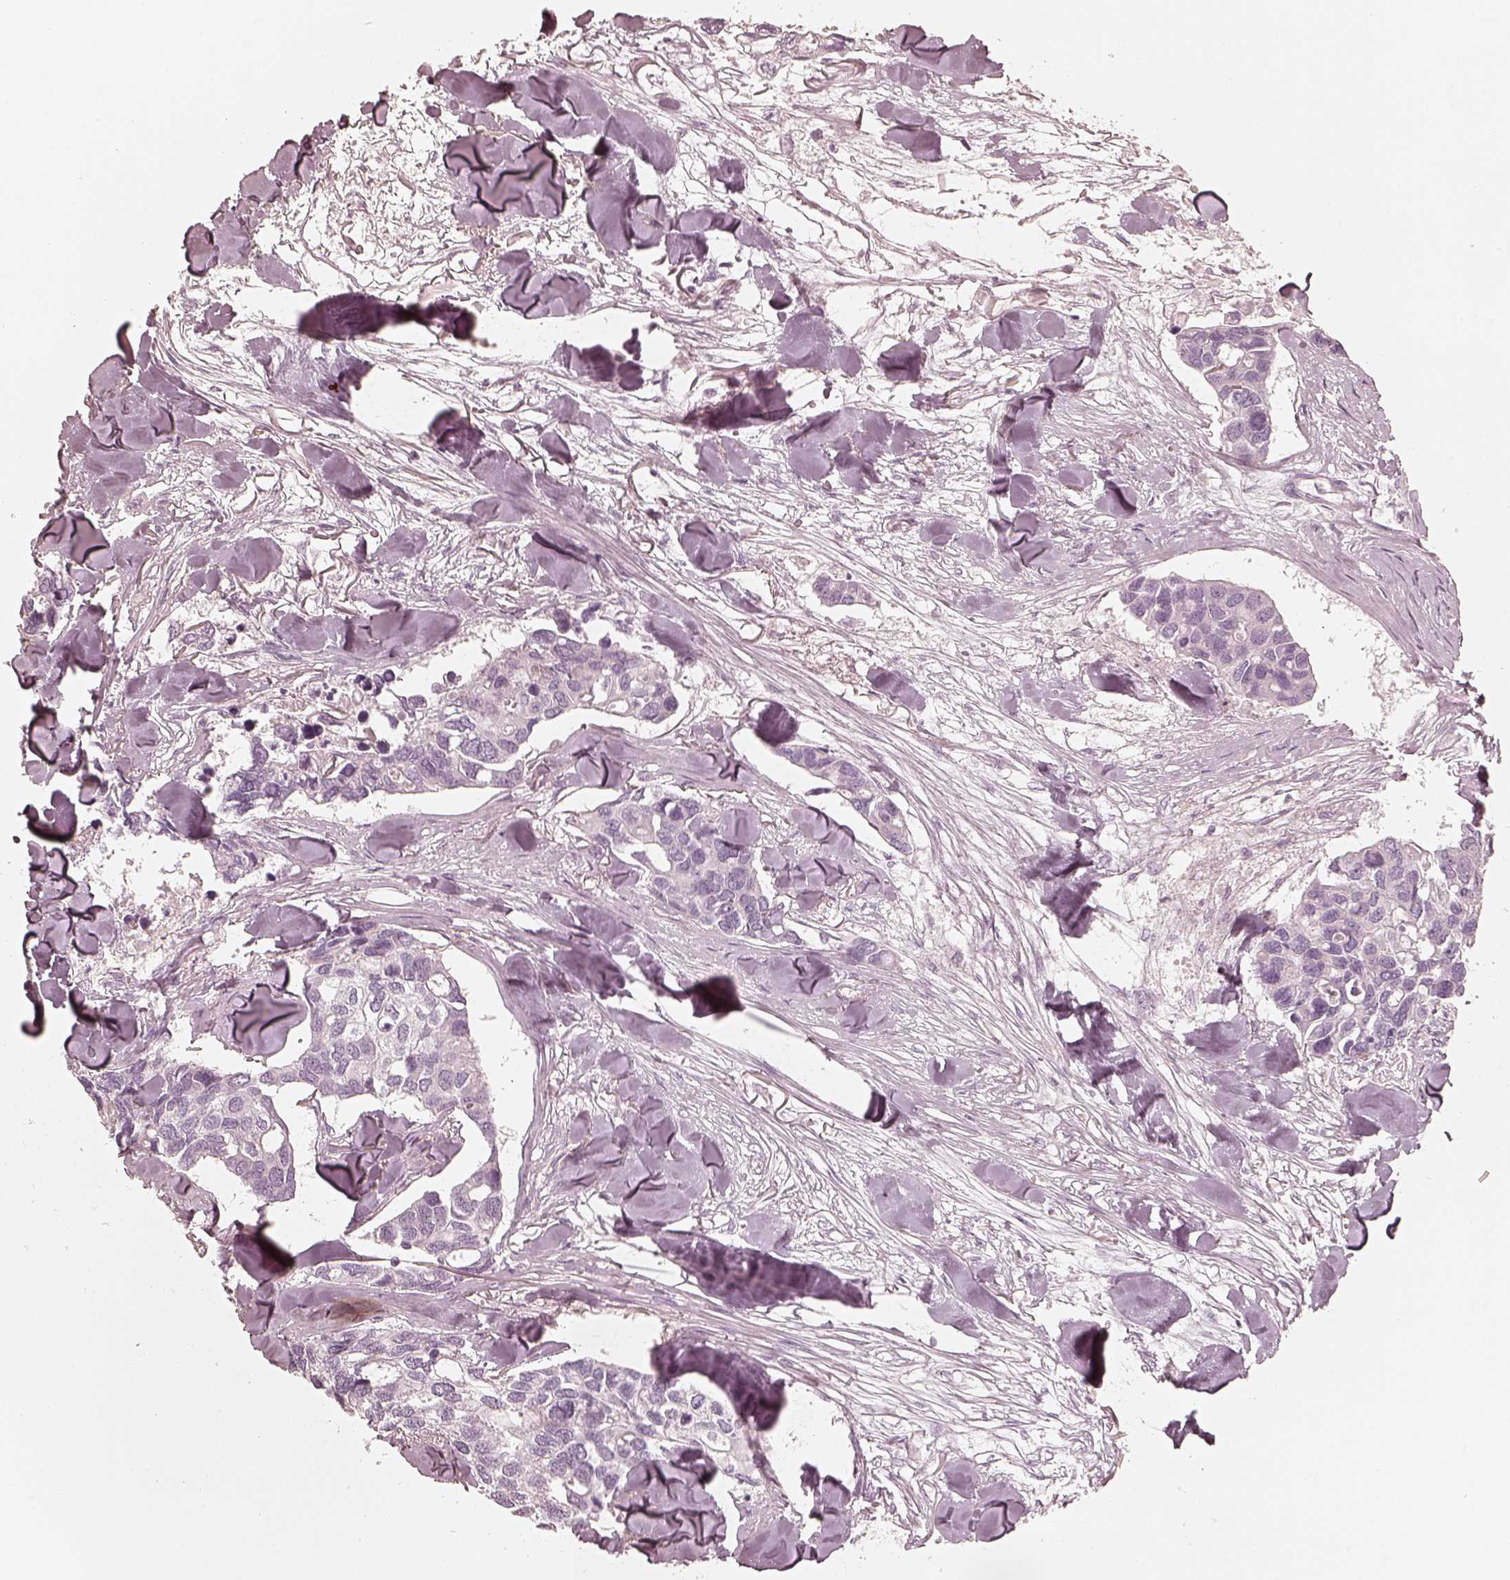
{"staining": {"intensity": "negative", "quantity": "none", "location": "none"}, "tissue": "breast cancer", "cell_type": "Tumor cells", "image_type": "cancer", "snomed": [{"axis": "morphology", "description": "Duct carcinoma"}, {"axis": "topography", "description": "Breast"}], "caption": "This is a micrograph of immunohistochemistry (IHC) staining of breast cancer, which shows no positivity in tumor cells.", "gene": "KRT82", "patient": {"sex": "female", "age": 83}}